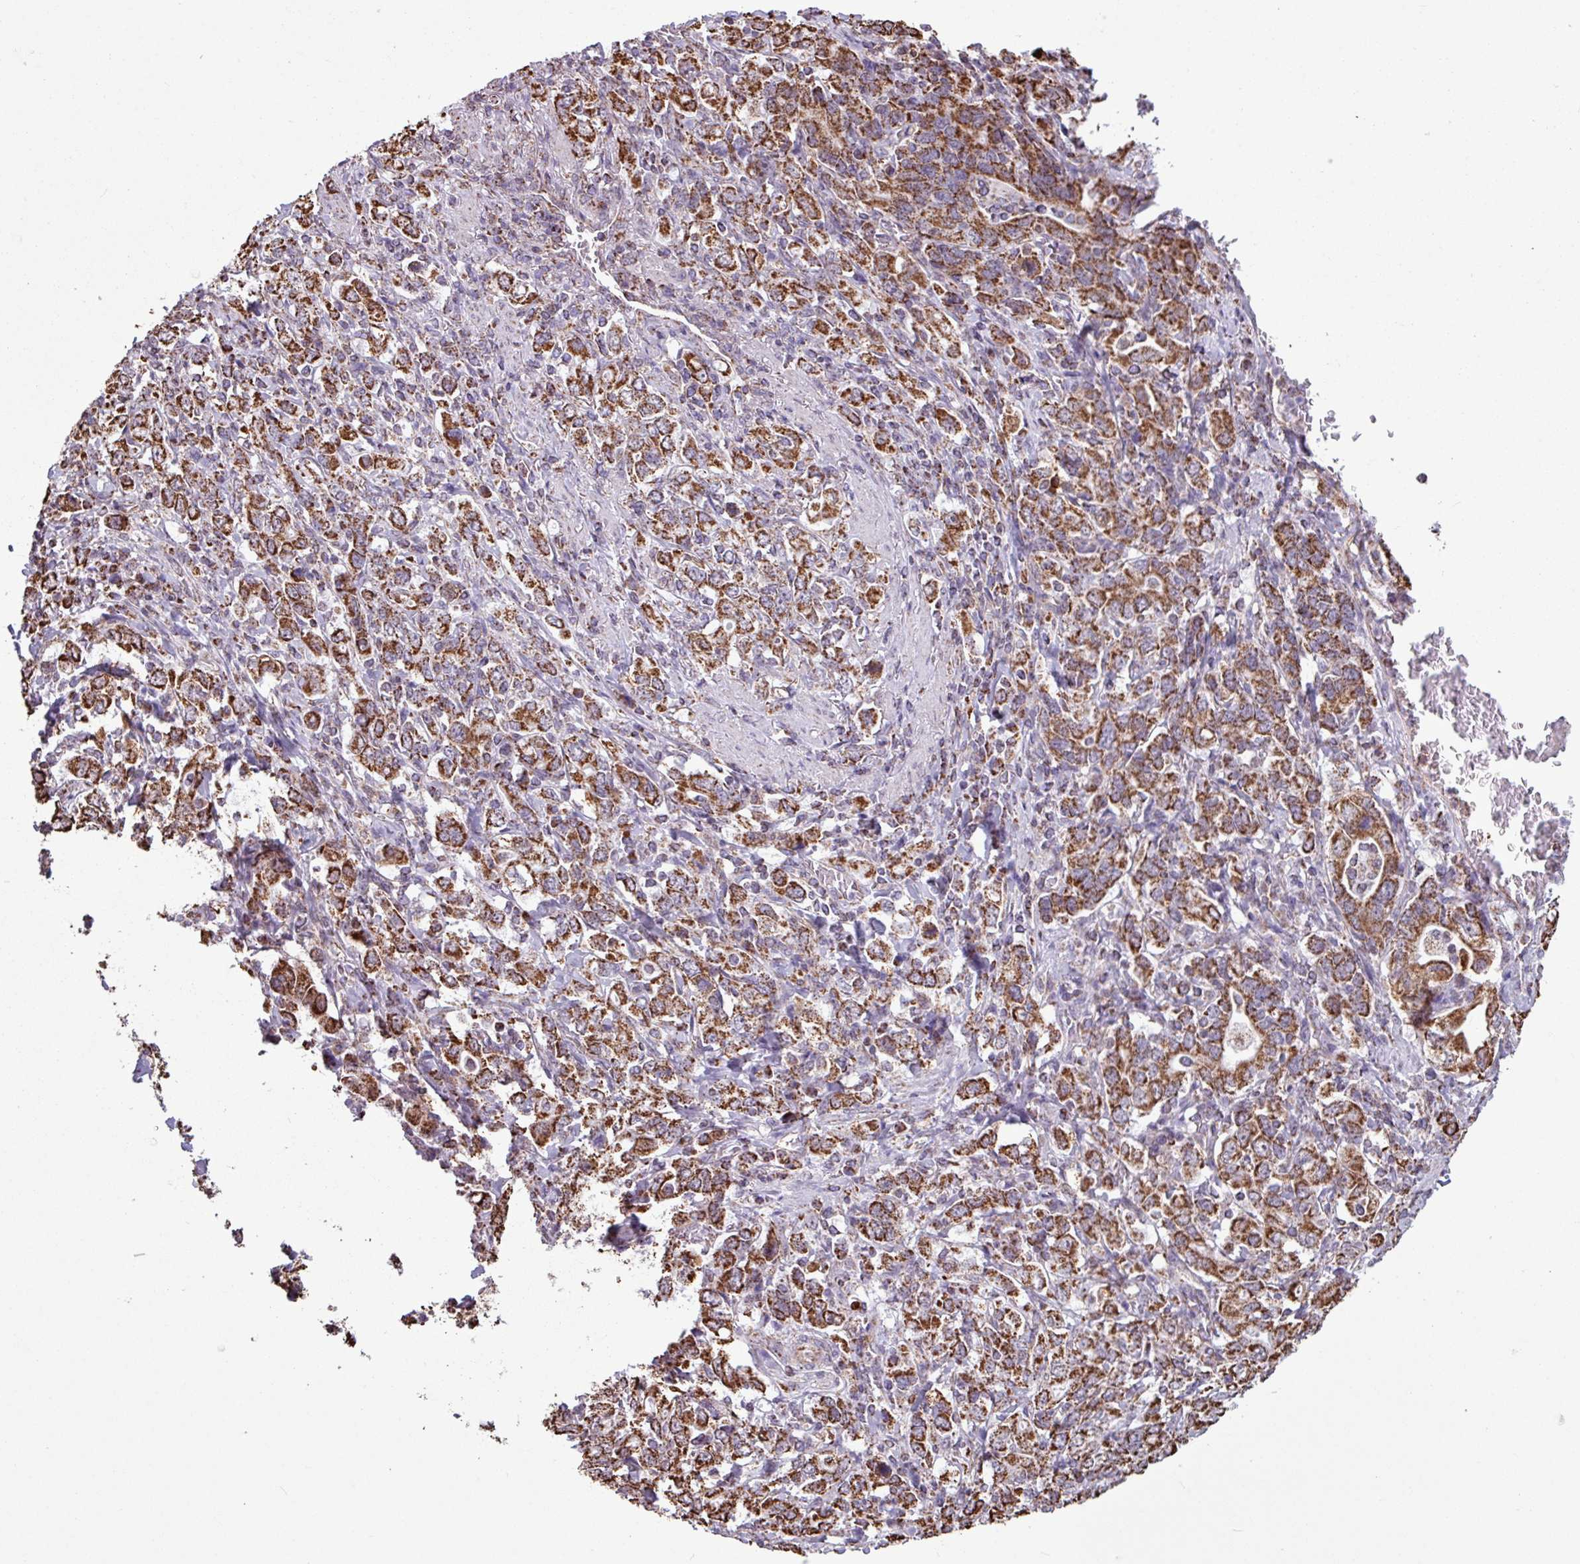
{"staining": {"intensity": "strong", "quantity": ">75%", "location": "cytoplasmic/membranous"}, "tissue": "stomach cancer", "cell_type": "Tumor cells", "image_type": "cancer", "snomed": [{"axis": "morphology", "description": "Adenocarcinoma, NOS"}, {"axis": "topography", "description": "Stomach, upper"}, {"axis": "topography", "description": "Stomach"}], "caption": "Immunohistochemical staining of human stomach cancer demonstrates high levels of strong cytoplasmic/membranous expression in about >75% of tumor cells.", "gene": "ALG8", "patient": {"sex": "male", "age": 62}}